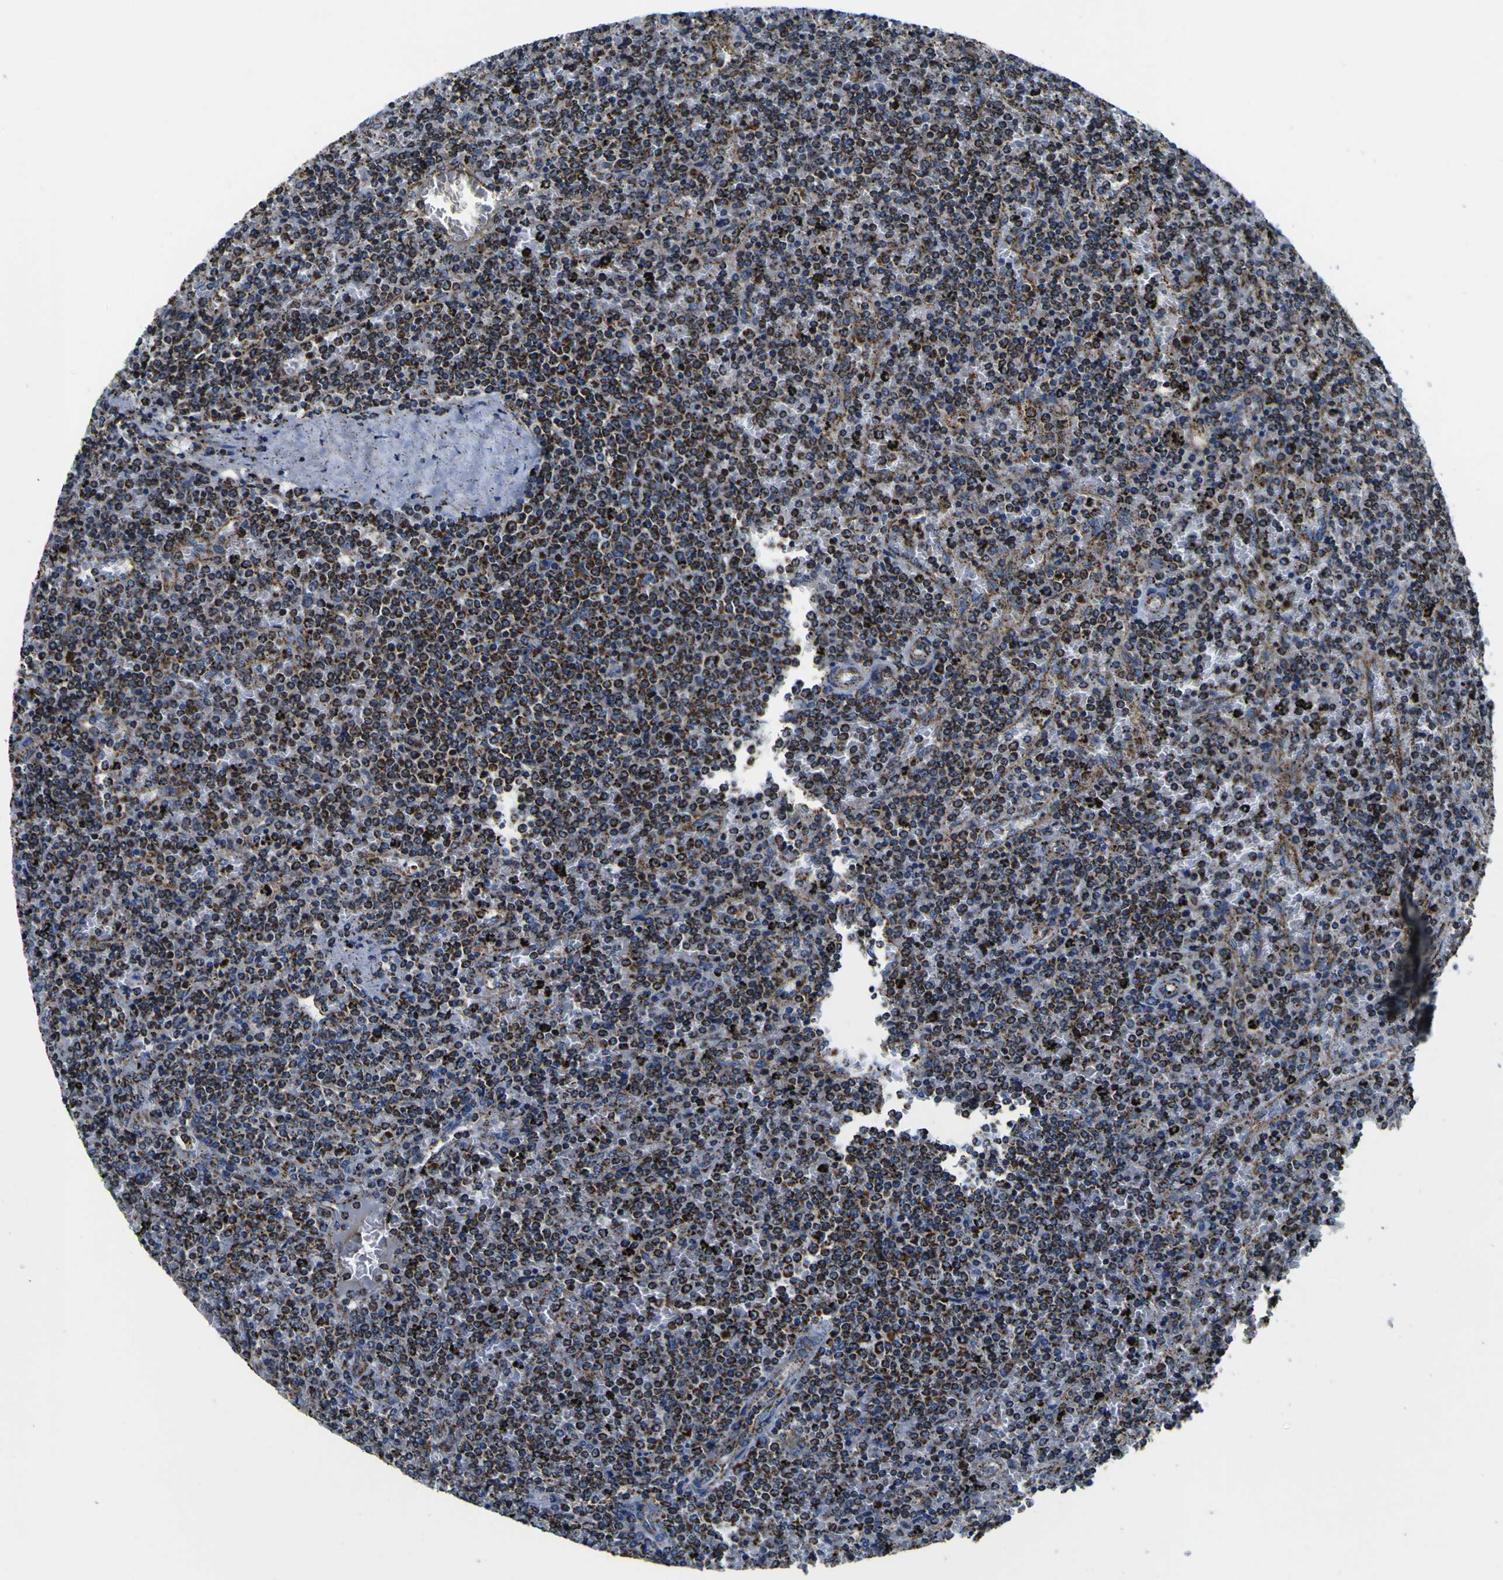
{"staining": {"intensity": "strong", "quantity": "25%-75%", "location": "cytoplasmic/membranous"}, "tissue": "lymphoma", "cell_type": "Tumor cells", "image_type": "cancer", "snomed": [{"axis": "morphology", "description": "Malignant lymphoma, non-Hodgkin's type, Low grade"}, {"axis": "topography", "description": "Spleen"}], "caption": "Tumor cells show high levels of strong cytoplasmic/membranous expression in about 25%-75% of cells in malignant lymphoma, non-Hodgkin's type (low-grade).", "gene": "PTRH2", "patient": {"sex": "female", "age": 77}}